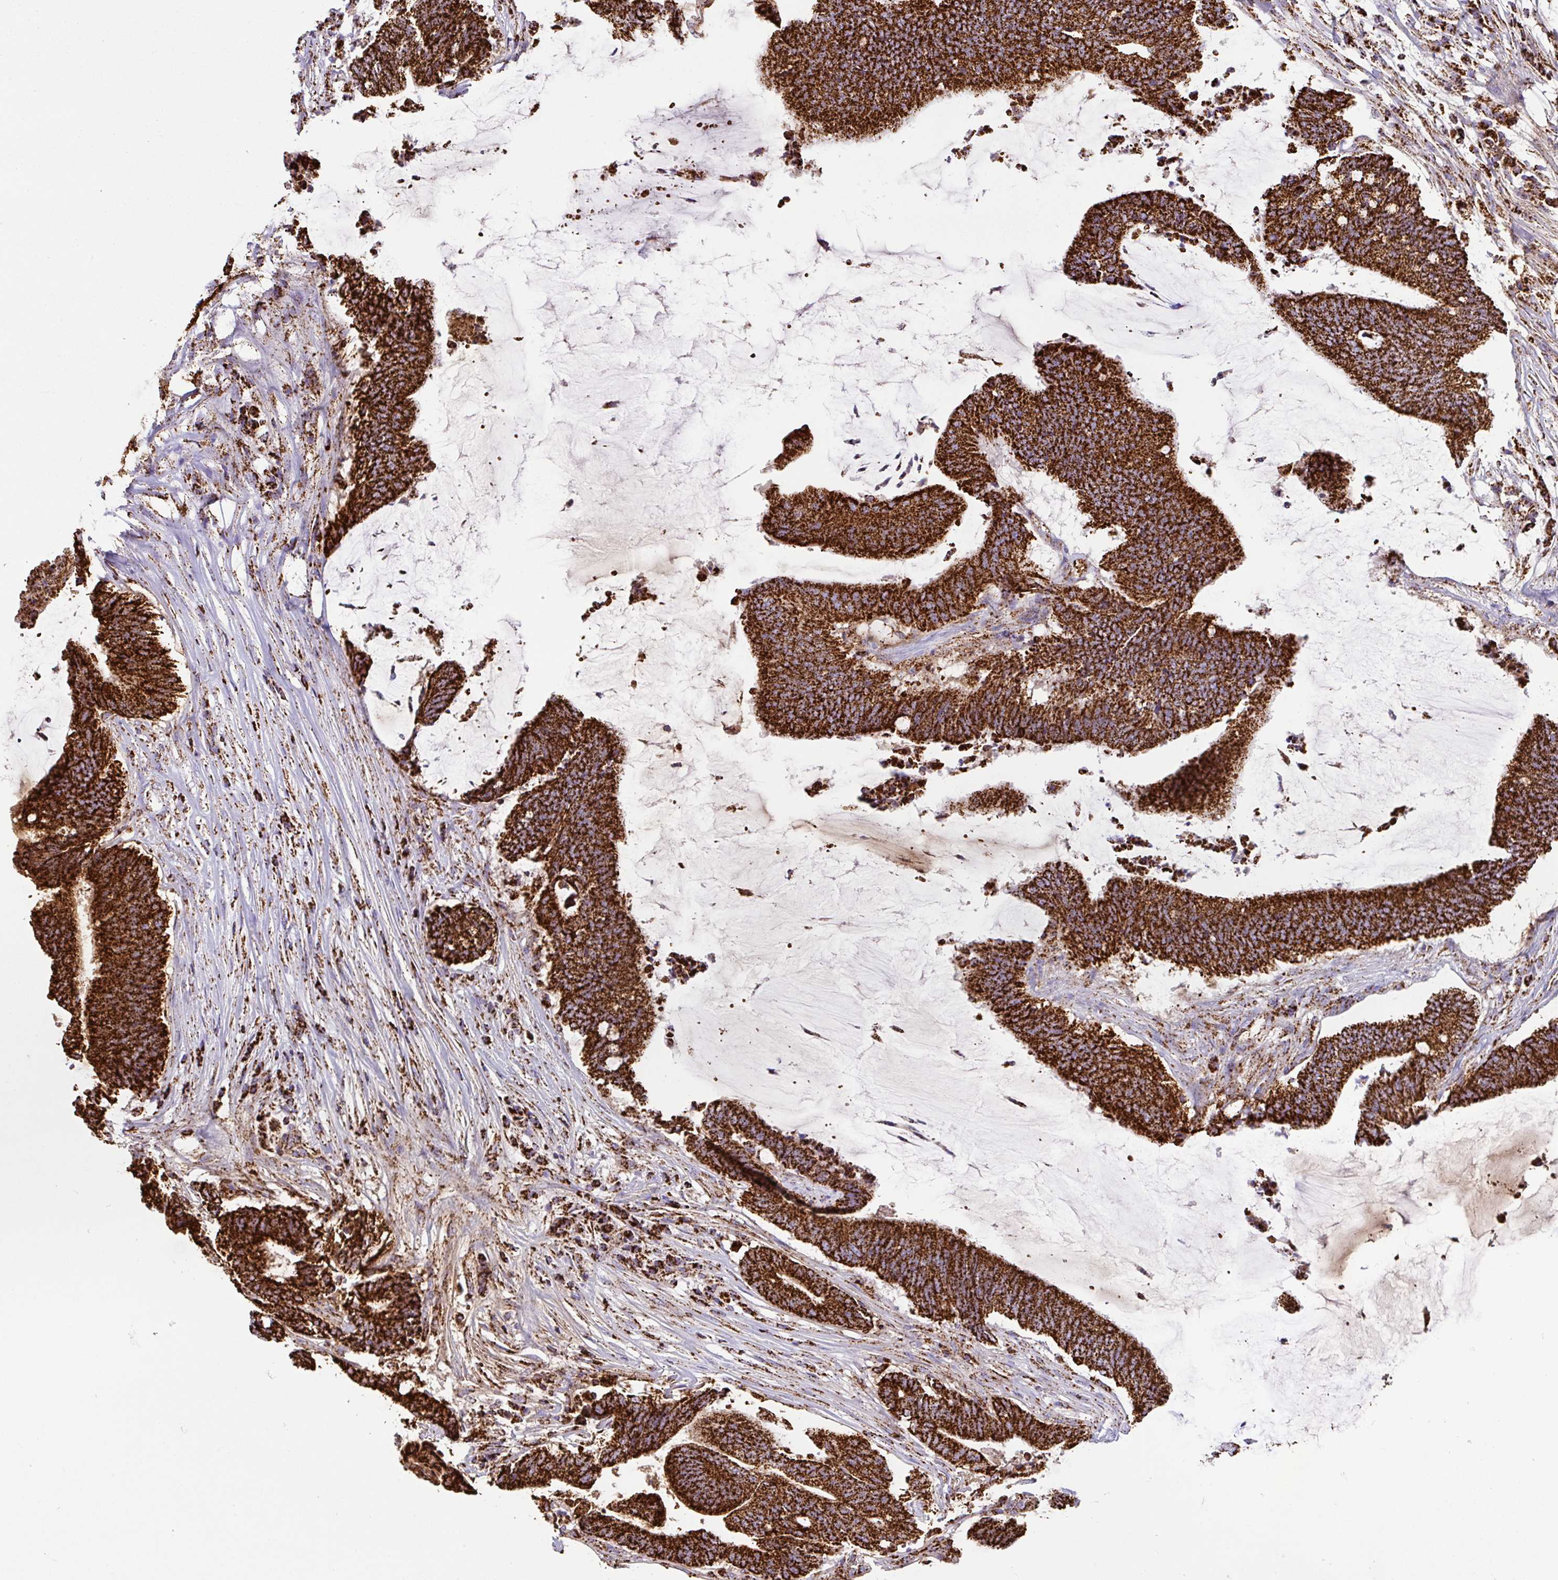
{"staining": {"intensity": "strong", "quantity": ">75%", "location": "cytoplasmic/membranous"}, "tissue": "colorectal cancer", "cell_type": "Tumor cells", "image_type": "cancer", "snomed": [{"axis": "morphology", "description": "Adenocarcinoma, NOS"}, {"axis": "topography", "description": "Colon"}], "caption": "There is high levels of strong cytoplasmic/membranous staining in tumor cells of colorectal cancer (adenocarcinoma), as demonstrated by immunohistochemical staining (brown color).", "gene": "ANKRD33B", "patient": {"sex": "female", "age": 43}}